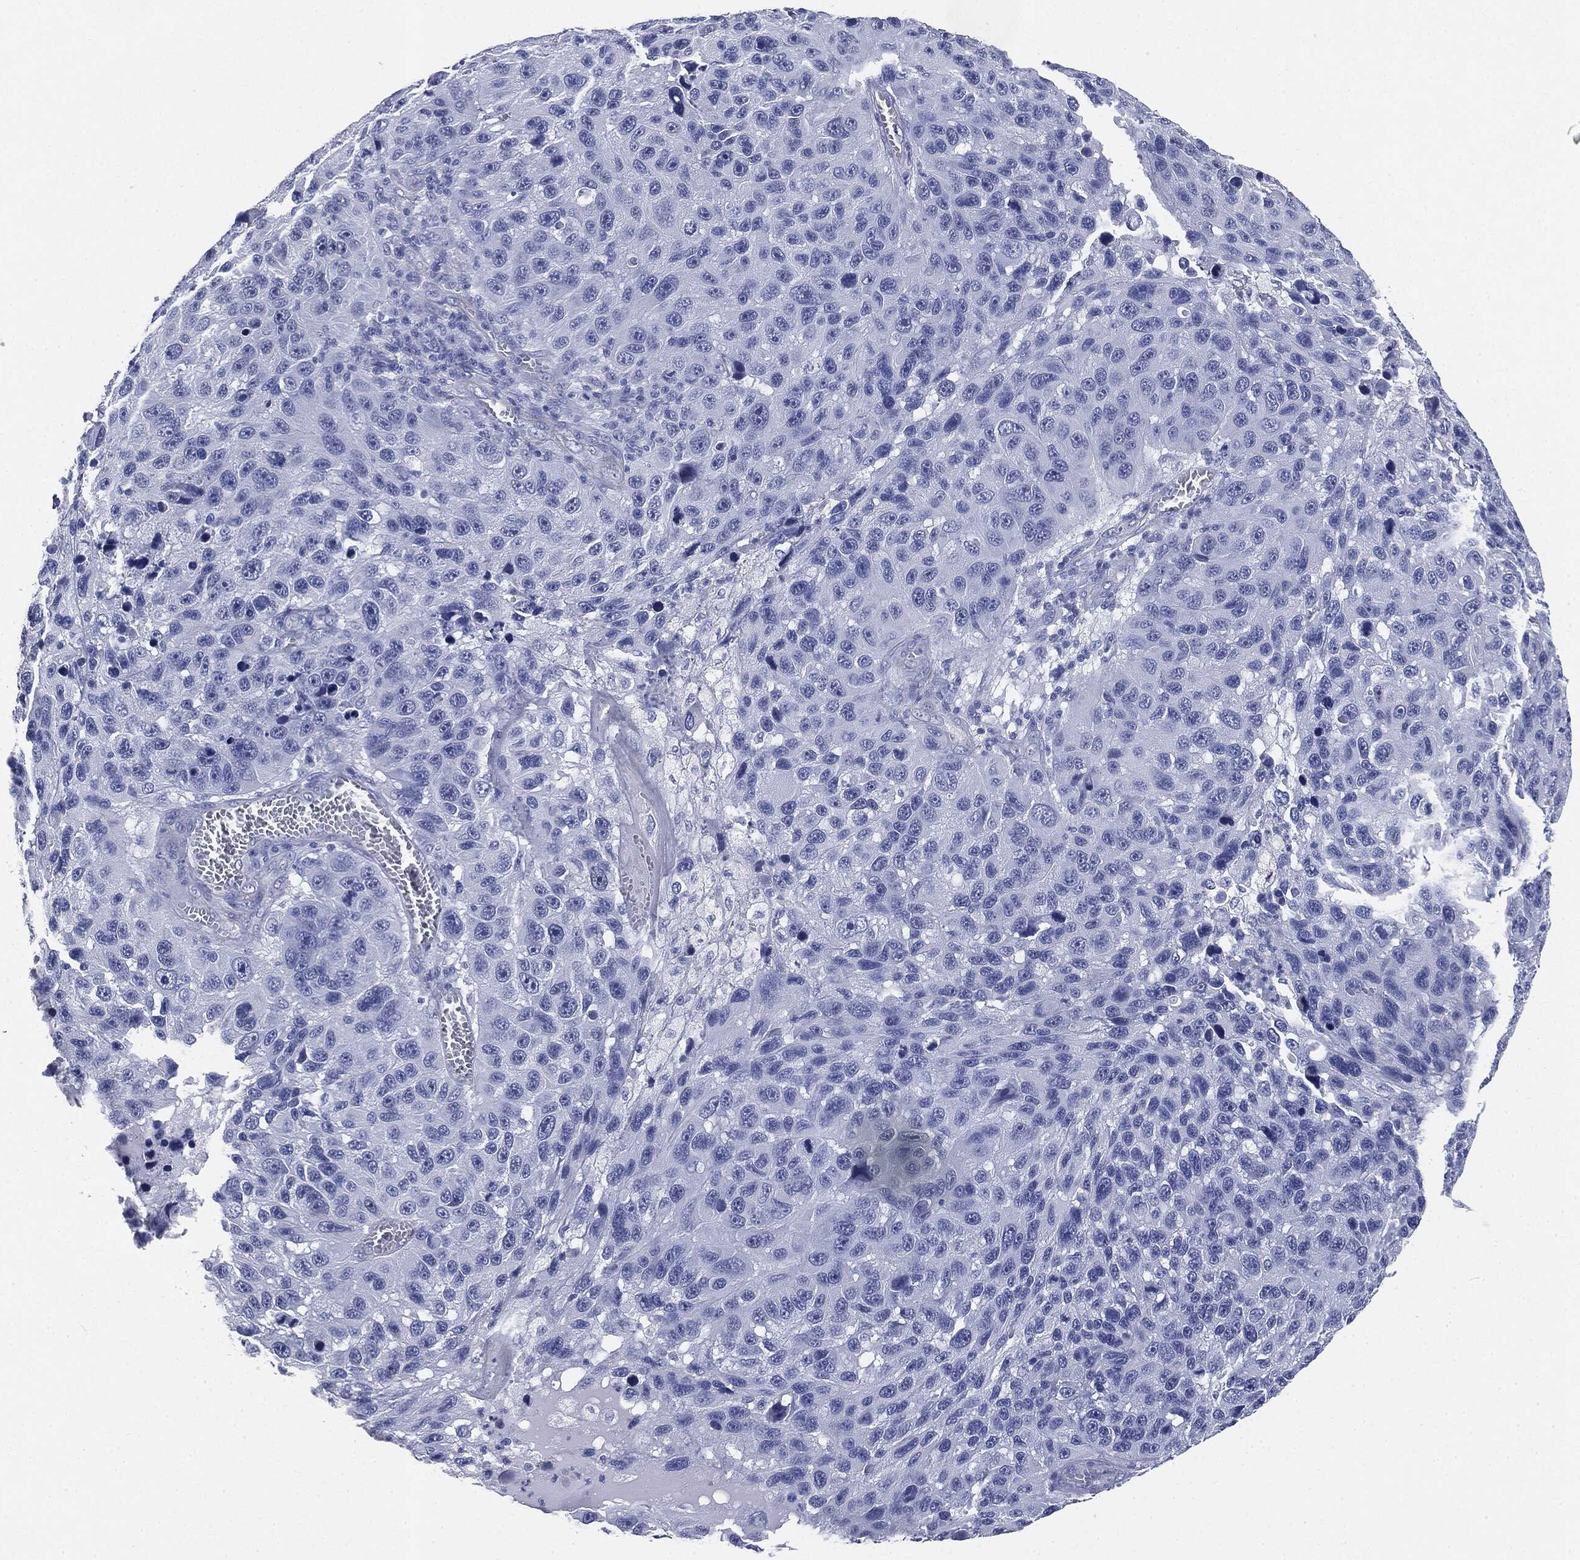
{"staining": {"intensity": "negative", "quantity": "none", "location": "none"}, "tissue": "melanoma", "cell_type": "Tumor cells", "image_type": "cancer", "snomed": [{"axis": "morphology", "description": "Malignant melanoma, NOS"}, {"axis": "topography", "description": "Skin"}], "caption": "The immunohistochemistry micrograph has no significant positivity in tumor cells of malignant melanoma tissue.", "gene": "MUC5AC", "patient": {"sex": "male", "age": 53}}